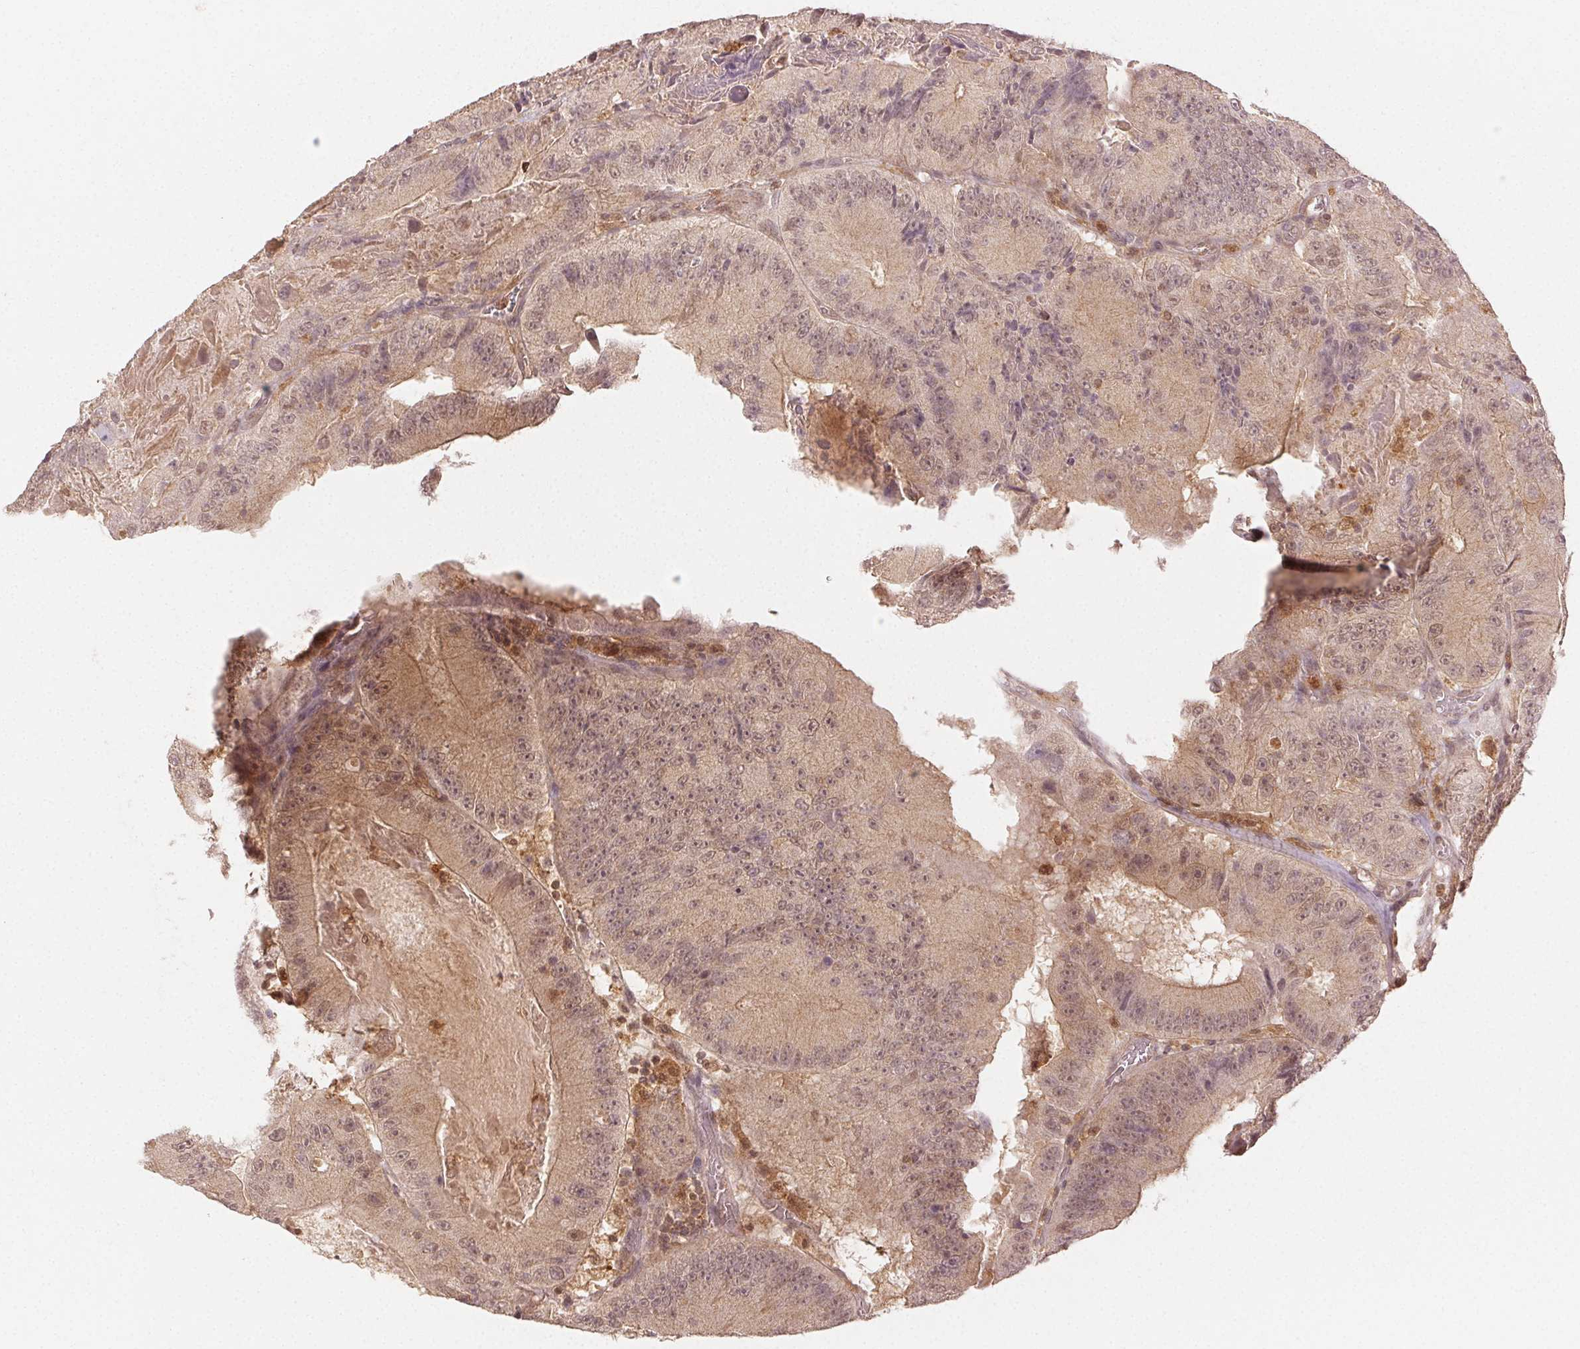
{"staining": {"intensity": "weak", "quantity": "25%-75%", "location": "cytoplasmic/membranous"}, "tissue": "colorectal cancer", "cell_type": "Tumor cells", "image_type": "cancer", "snomed": [{"axis": "morphology", "description": "Adenocarcinoma, NOS"}, {"axis": "topography", "description": "Colon"}], "caption": "Immunohistochemical staining of adenocarcinoma (colorectal) demonstrates low levels of weak cytoplasmic/membranous staining in approximately 25%-75% of tumor cells. (Stains: DAB in brown, nuclei in blue, Microscopy: brightfield microscopy at high magnification).", "gene": "MAPK14", "patient": {"sex": "female", "age": 86}}